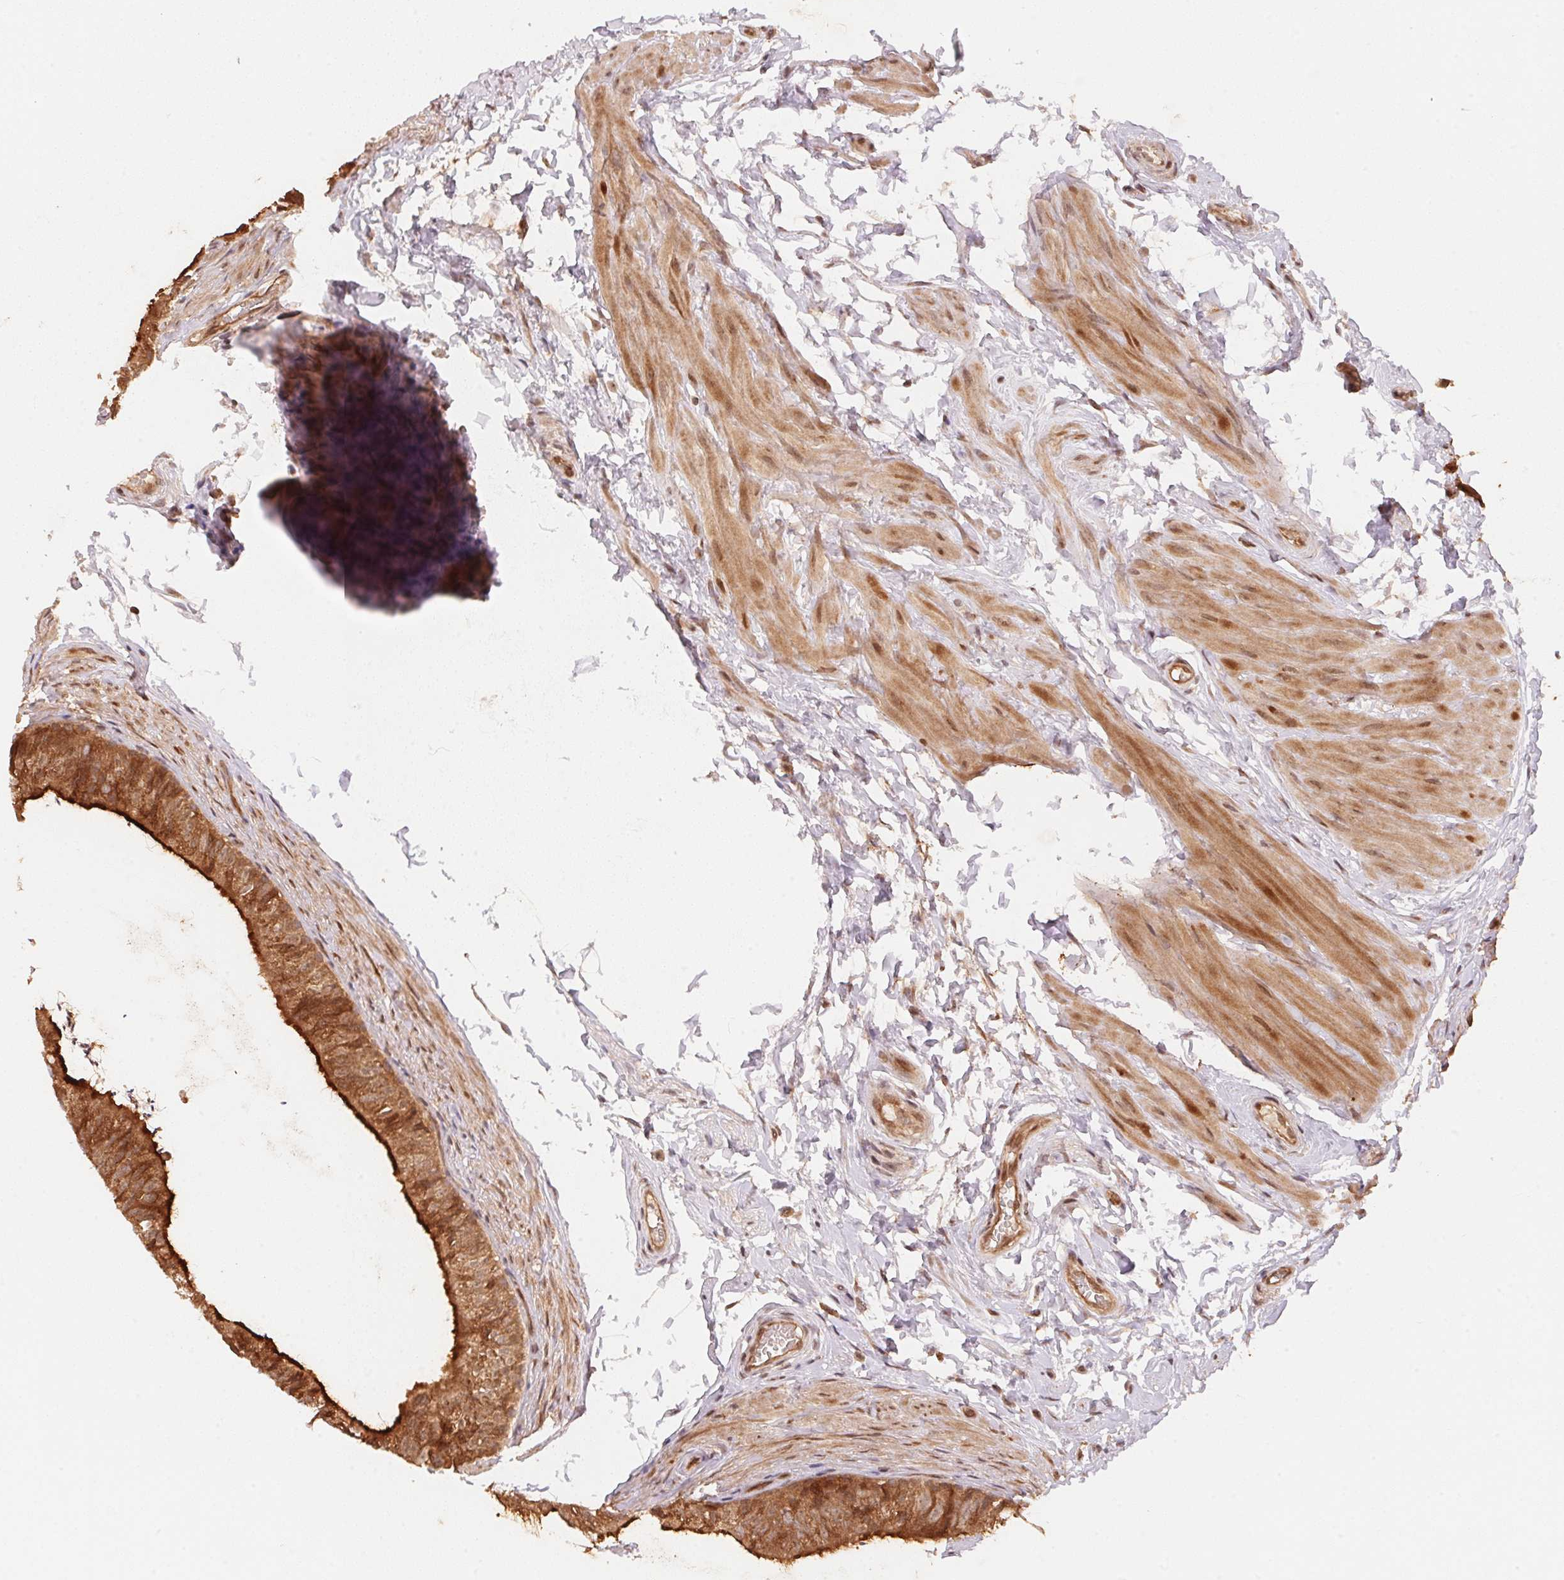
{"staining": {"intensity": "strong", "quantity": ">75%", "location": "cytoplasmic/membranous,nuclear"}, "tissue": "epididymis", "cell_type": "Glandular cells", "image_type": "normal", "snomed": [{"axis": "morphology", "description": "Normal tissue, NOS"}, {"axis": "topography", "description": "Epididymis, spermatic cord, NOS"}, {"axis": "topography", "description": "Epididymis"}, {"axis": "topography", "description": "Peripheral nerve tissue"}], "caption": "Protein expression analysis of normal human epididymis reveals strong cytoplasmic/membranous,nuclear staining in about >75% of glandular cells.", "gene": "CCDC102B", "patient": {"sex": "male", "age": 29}}